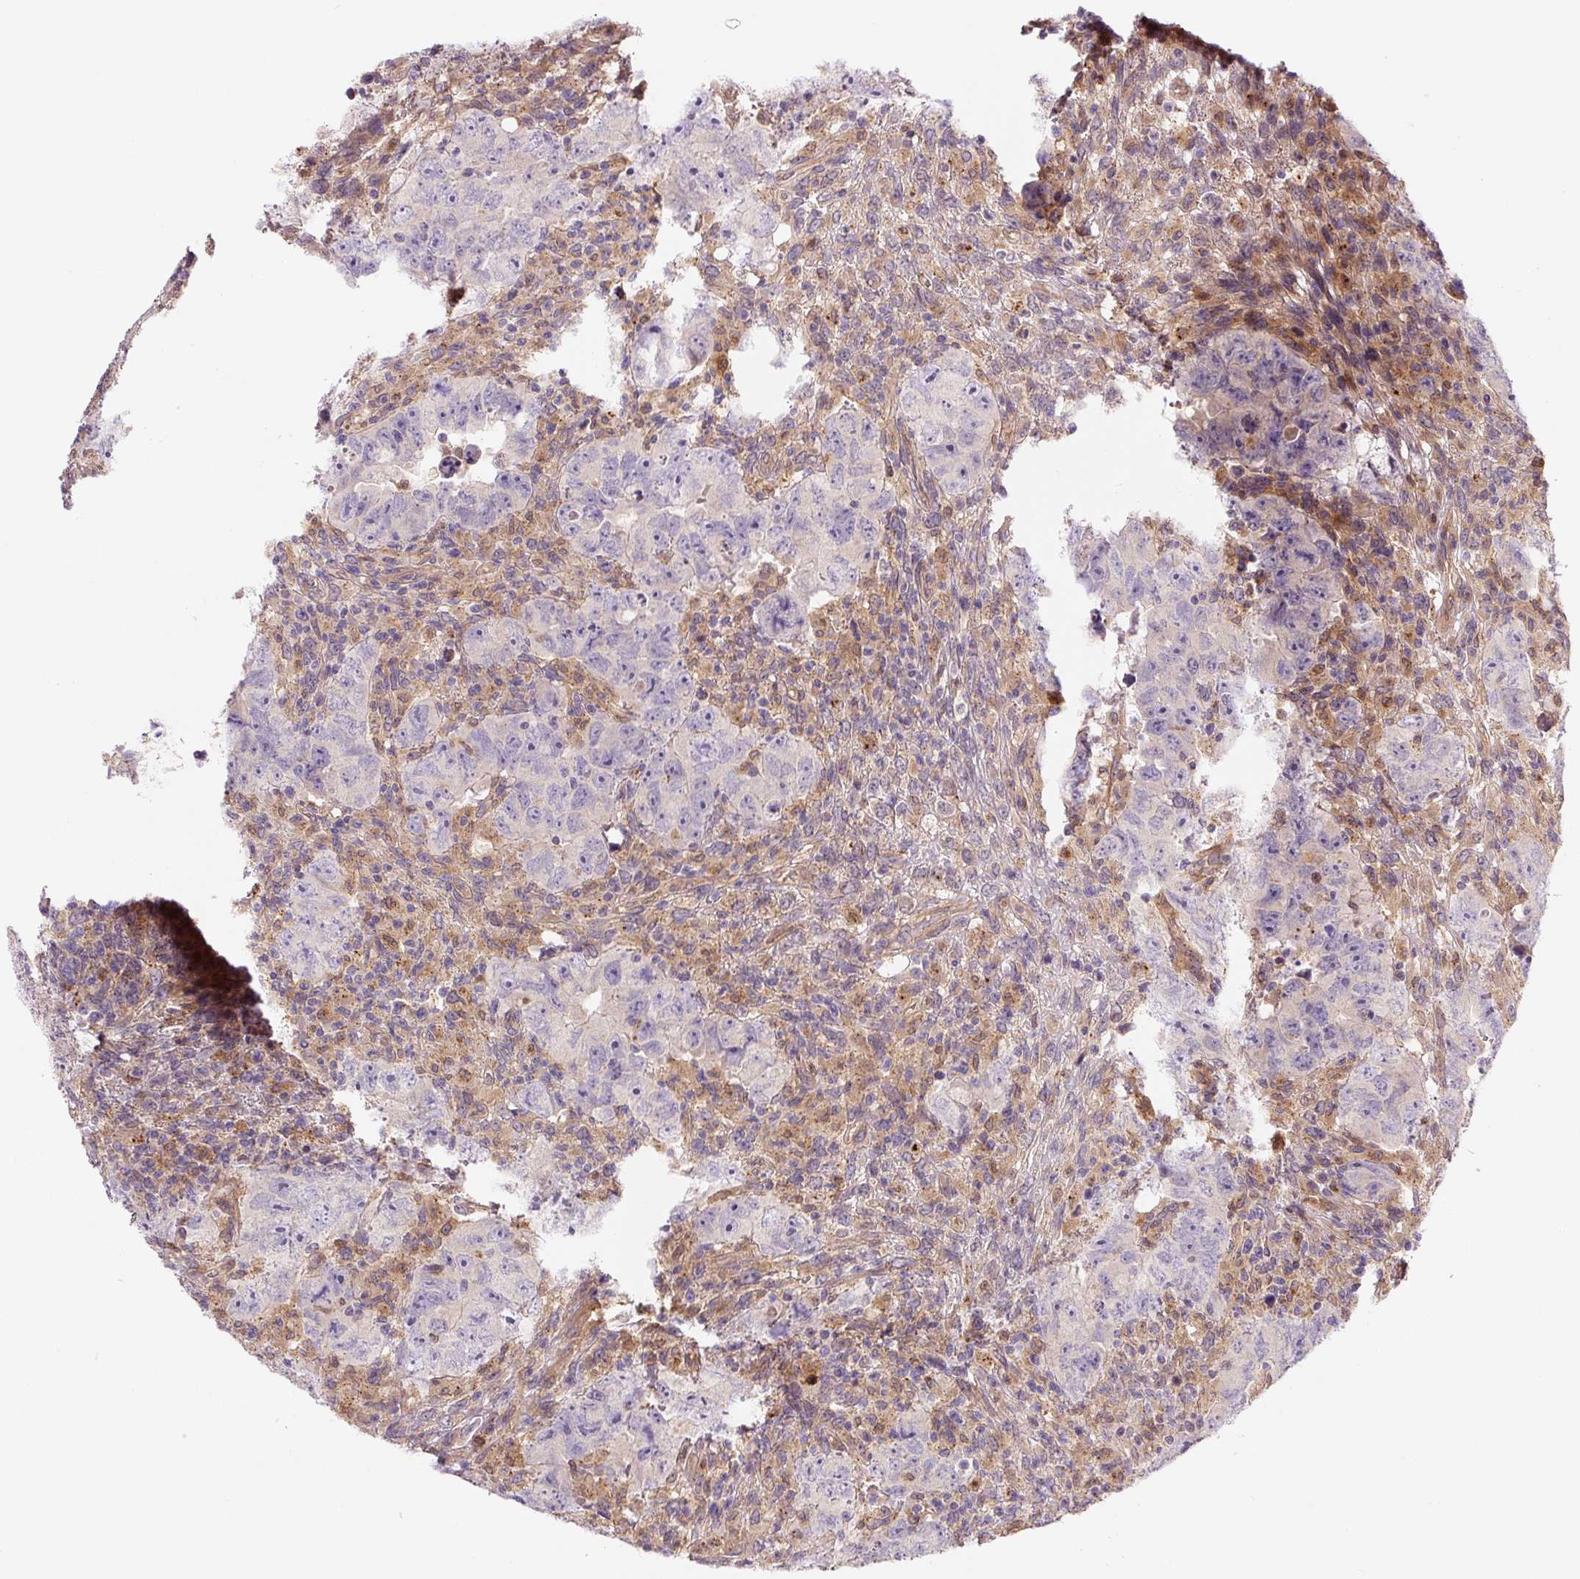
{"staining": {"intensity": "negative", "quantity": "none", "location": "none"}, "tissue": "testis cancer", "cell_type": "Tumor cells", "image_type": "cancer", "snomed": [{"axis": "morphology", "description": "Carcinoma, Embryonal, NOS"}, {"axis": "topography", "description": "Testis"}], "caption": "Immunohistochemistry photomicrograph of human testis cancer stained for a protein (brown), which shows no expression in tumor cells.", "gene": "ZSWIM7", "patient": {"sex": "male", "age": 24}}